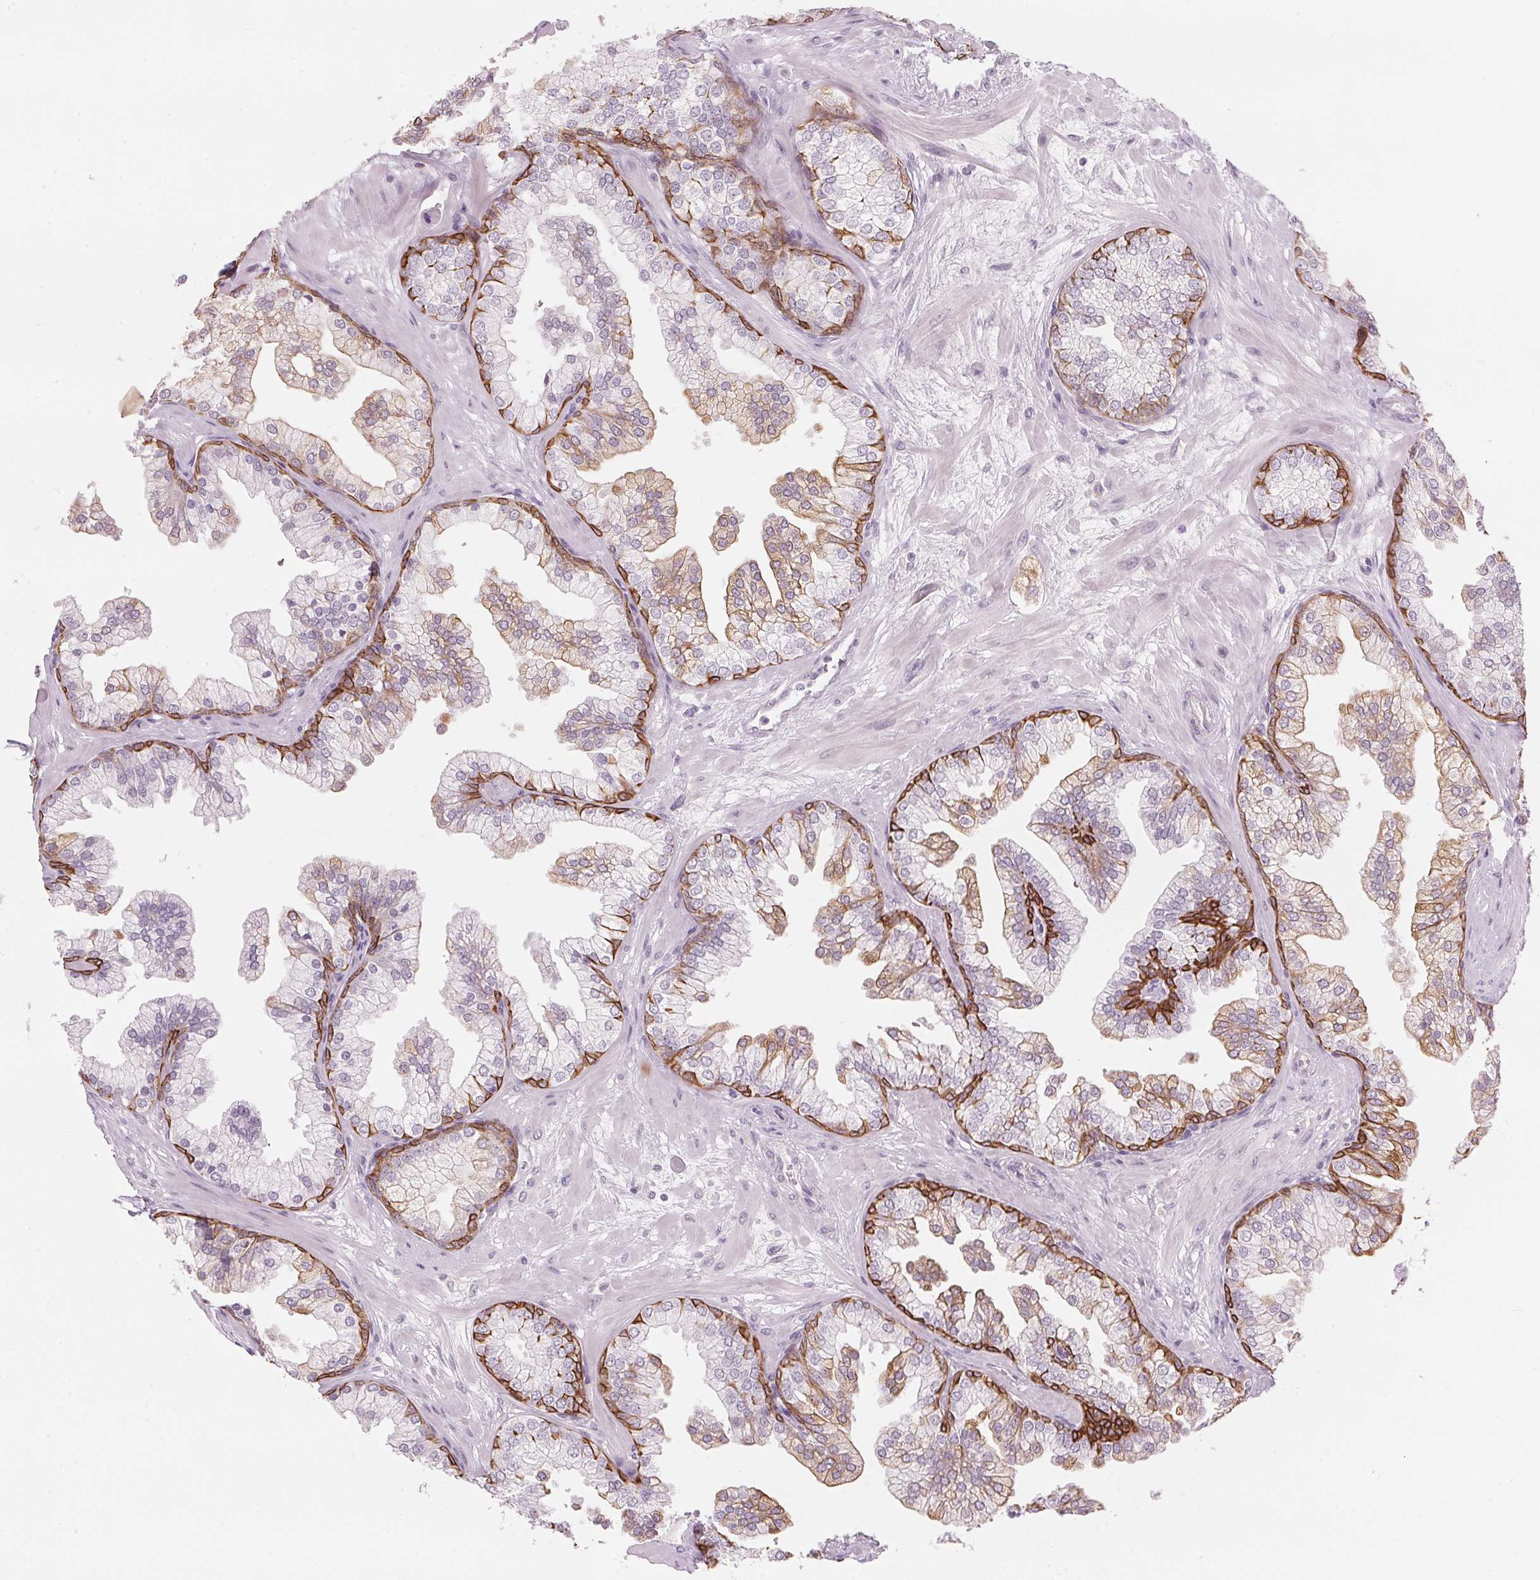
{"staining": {"intensity": "strong", "quantity": "25%-75%", "location": "cytoplasmic/membranous"}, "tissue": "prostate", "cell_type": "Glandular cells", "image_type": "normal", "snomed": [{"axis": "morphology", "description": "Normal tissue, NOS"}, {"axis": "topography", "description": "Prostate"}, {"axis": "topography", "description": "Peripheral nerve tissue"}], "caption": "Brown immunohistochemical staining in unremarkable prostate reveals strong cytoplasmic/membranous staining in approximately 25%-75% of glandular cells. (brown staining indicates protein expression, while blue staining denotes nuclei).", "gene": "SCTR", "patient": {"sex": "male", "age": 61}}